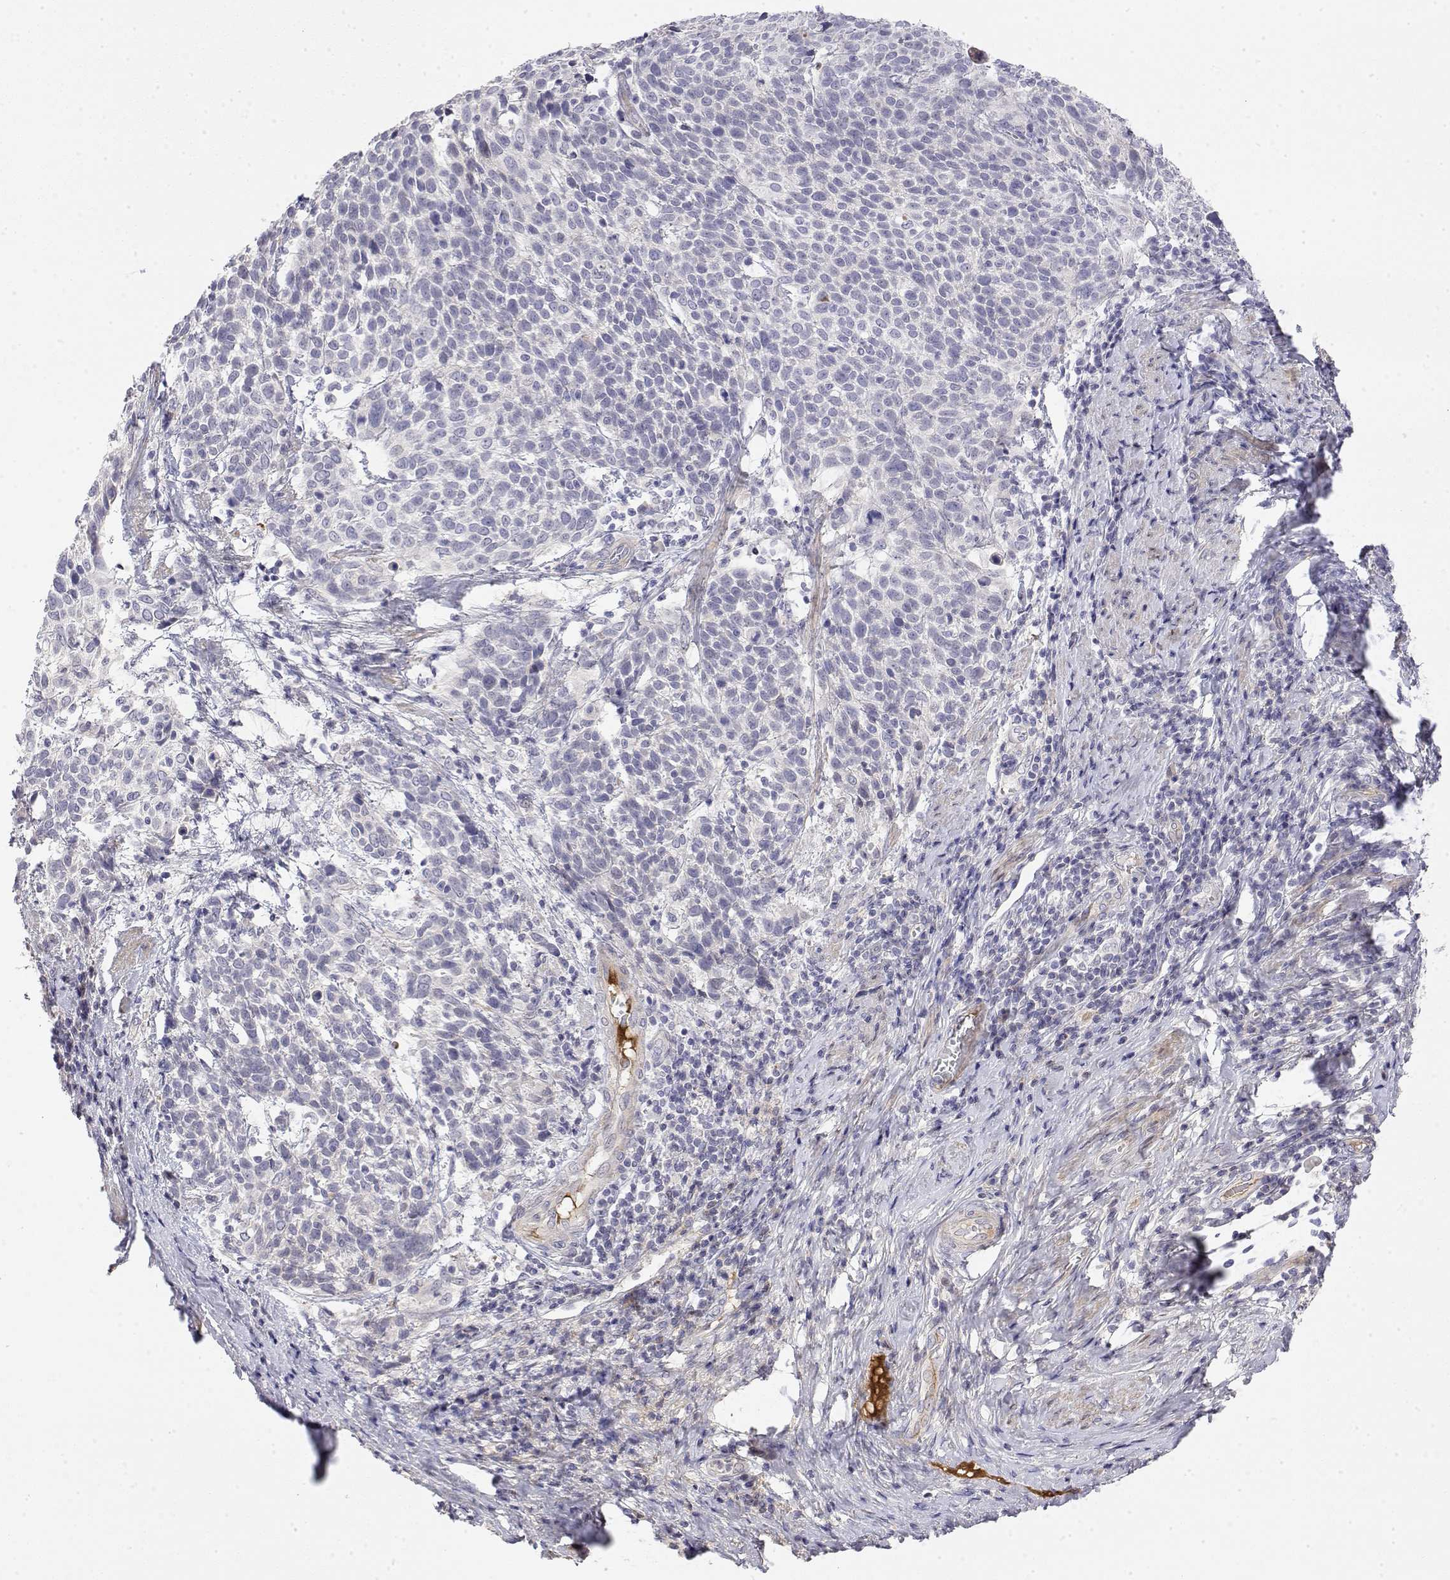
{"staining": {"intensity": "negative", "quantity": "none", "location": "none"}, "tissue": "cervical cancer", "cell_type": "Tumor cells", "image_type": "cancer", "snomed": [{"axis": "morphology", "description": "Squamous cell carcinoma, NOS"}, {"axis": "topography", "description": "Cervix"}], "caption": "The photomicrograph reveals no staining of tumor cells in cervical cancer.", "gene": "GGACT", "patient": {"sex": "female", "age": 61}}